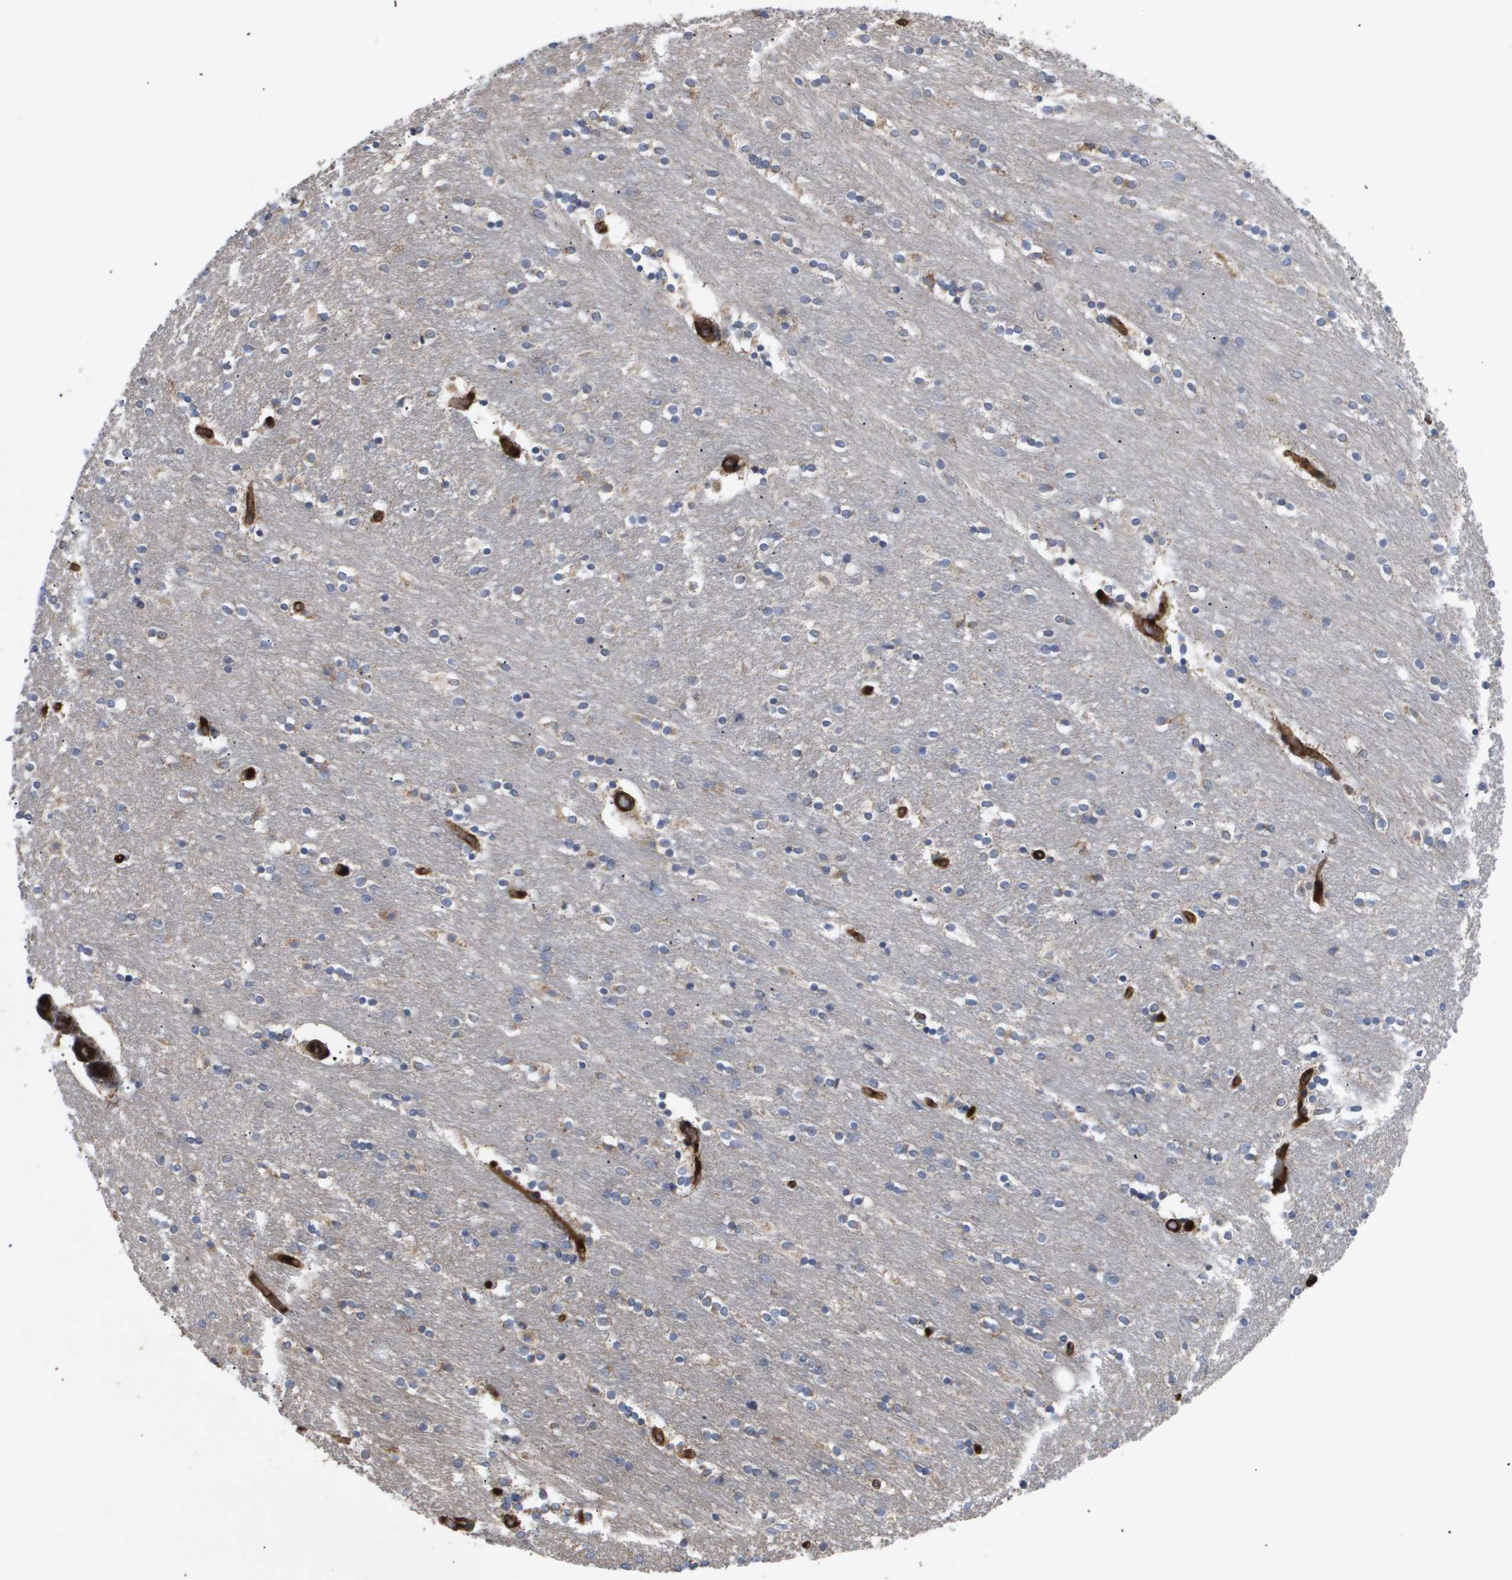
{"staining": {"intensity": "negative", "quantity": "none", "location": "none"}, "tissue": "caudate", "cell_type": "Glial cells", "image_type": "normal", "snomed": [{"axis": "morphology", "description": "Normal tissue, NOS"}, {"axis": "topography", "description": "Lateral ventricle wall"}], "caption": "IHC photomicrograph of normal human caudate stained for a protein (brown), which exhibits no positivity in glial cells.", "gene": "TNS1", "patient": {"sex": "female", "age": 54}}